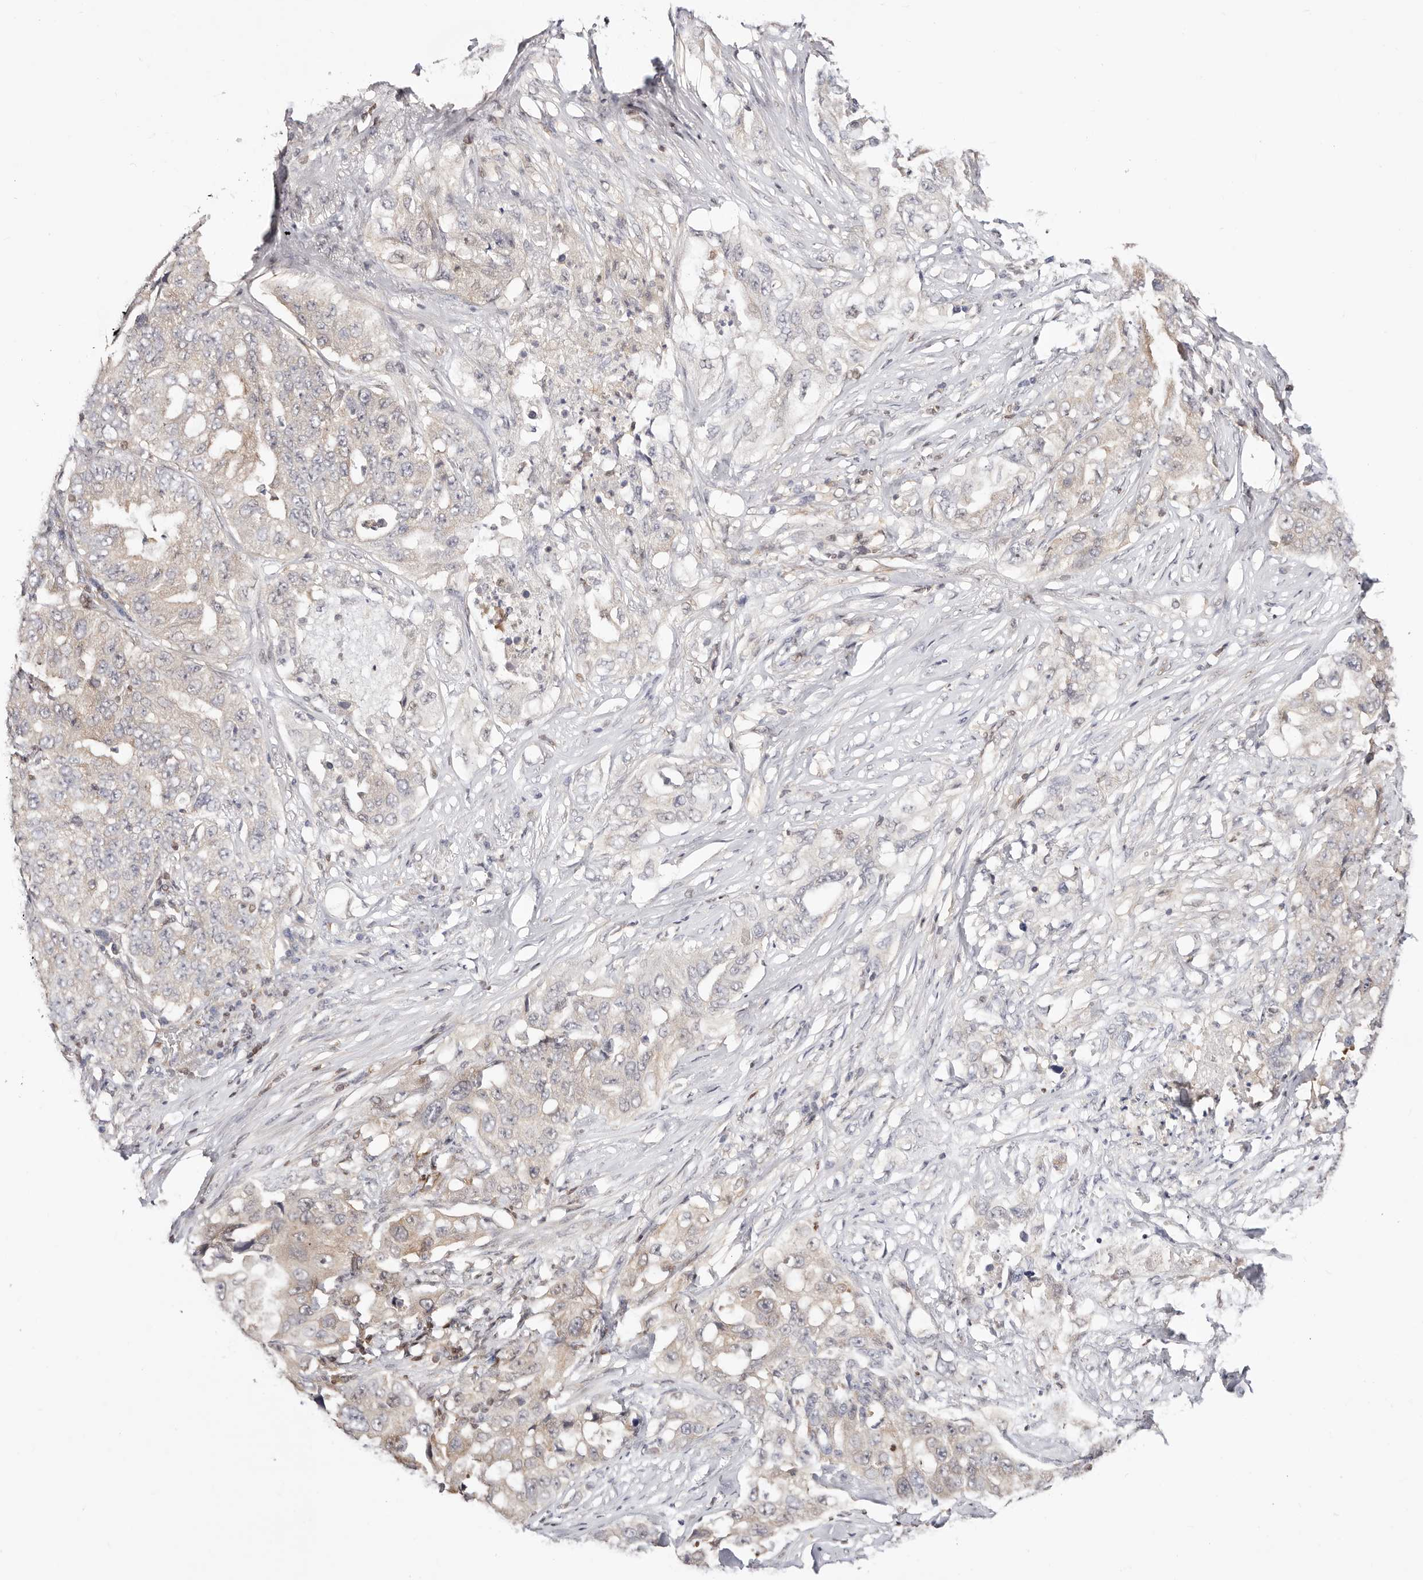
{"staining": {"intensity": "weak", "quantity": "<25%", "location": "cytoplasmic/membranous"}, "tissue": "lung cancer", "cell_type": "Tumor cells", "image_type": "cancer", "snomed": [{"axis": "morphology", "description": "Adenocarcinoma, NOS"}, {"axis": "topography", "description": "Lung"}], "caption": "High power microscopy histopathology image of an immunohistochemistry (IHC) image of lung cancer, revealing no significant positivity in tumor cells.", "gene": "STAT5A", "patient": {"sex": "female", "age": 51}}